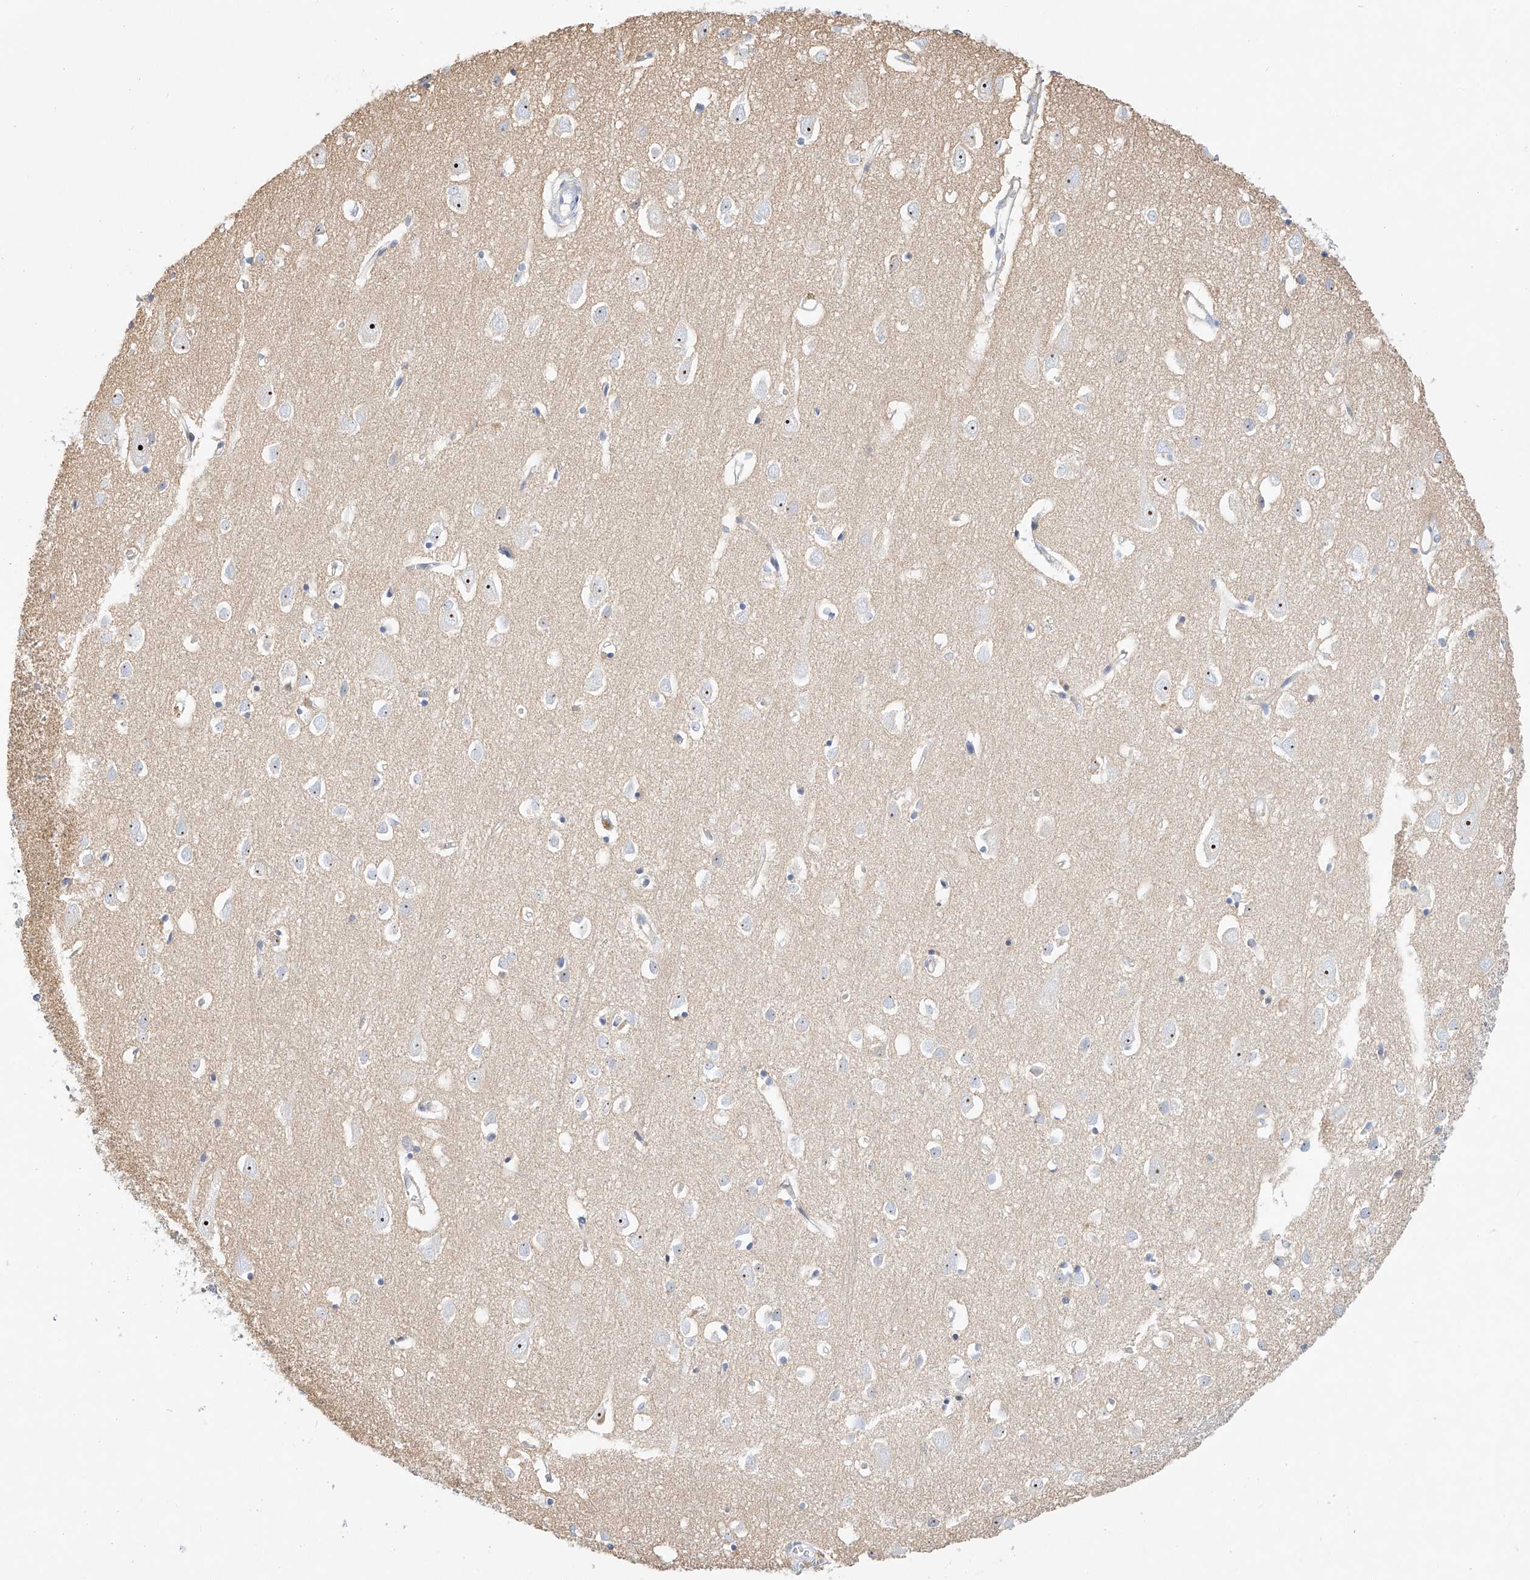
{"staining": {"intensity": "negative", "quantity": "none", "location": "none"}, "tissue": "cerebral cortex", "cell_type": "Endothelial cells", "image_type": "normal", "snomed": [{"axis": "morphology", "description": "Normal tissue, NOS"}, {"axis": "topography", "description": "Cerebral cortex"}], "caption": "Immunohistochemistry photomicrograph of unremarkable cerebral cortex: cerebral cortex stained with DAB (3,3'-diaminobenzidine) exhibits no significant protein staining in endothelial cells.", "gene": "SNU13", "patient": {"sex": "female", "age": 64}}